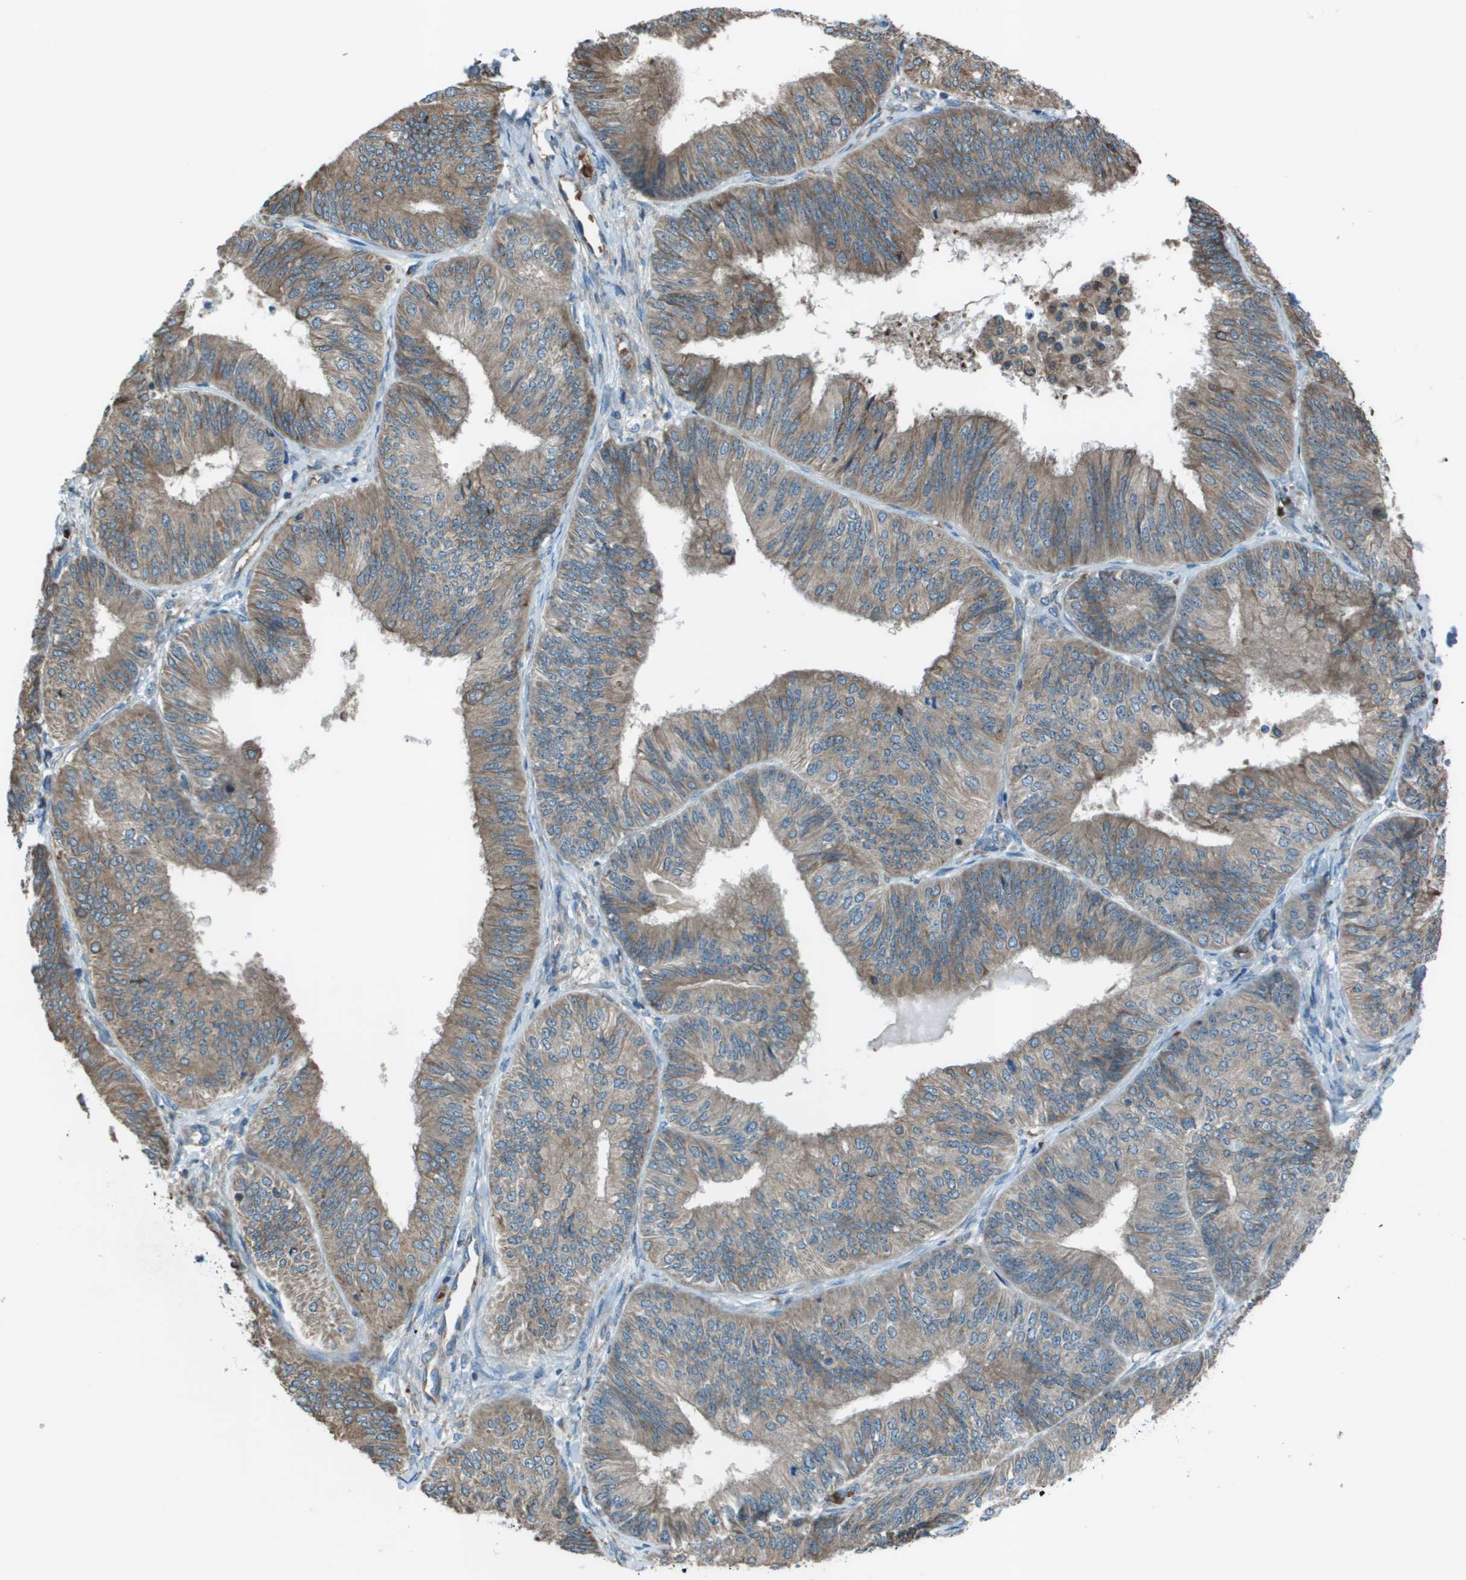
{"staining": {"intensity": "moderate", "quantity": ">75%", "location": "cytoplasmic/membranous"}, "tissue": "endometrial cancer", "cell_type": "Tumor cells", "image_type": "cancer", "snomed": [{"axis": "morphology", "description": "Adenocarcinoma, NOS"}, {"axis": "topography", "description": "Endometrium"}], "caption": "Human endometrial cancer (adenocarcinoma) stained for a protein (brown) demonstrates moderate cytoplasmic/membranous positive expression in about >75% of tumor cells.", "gene": "UTS2", "patient": {"sex": "female", "age": 58}}